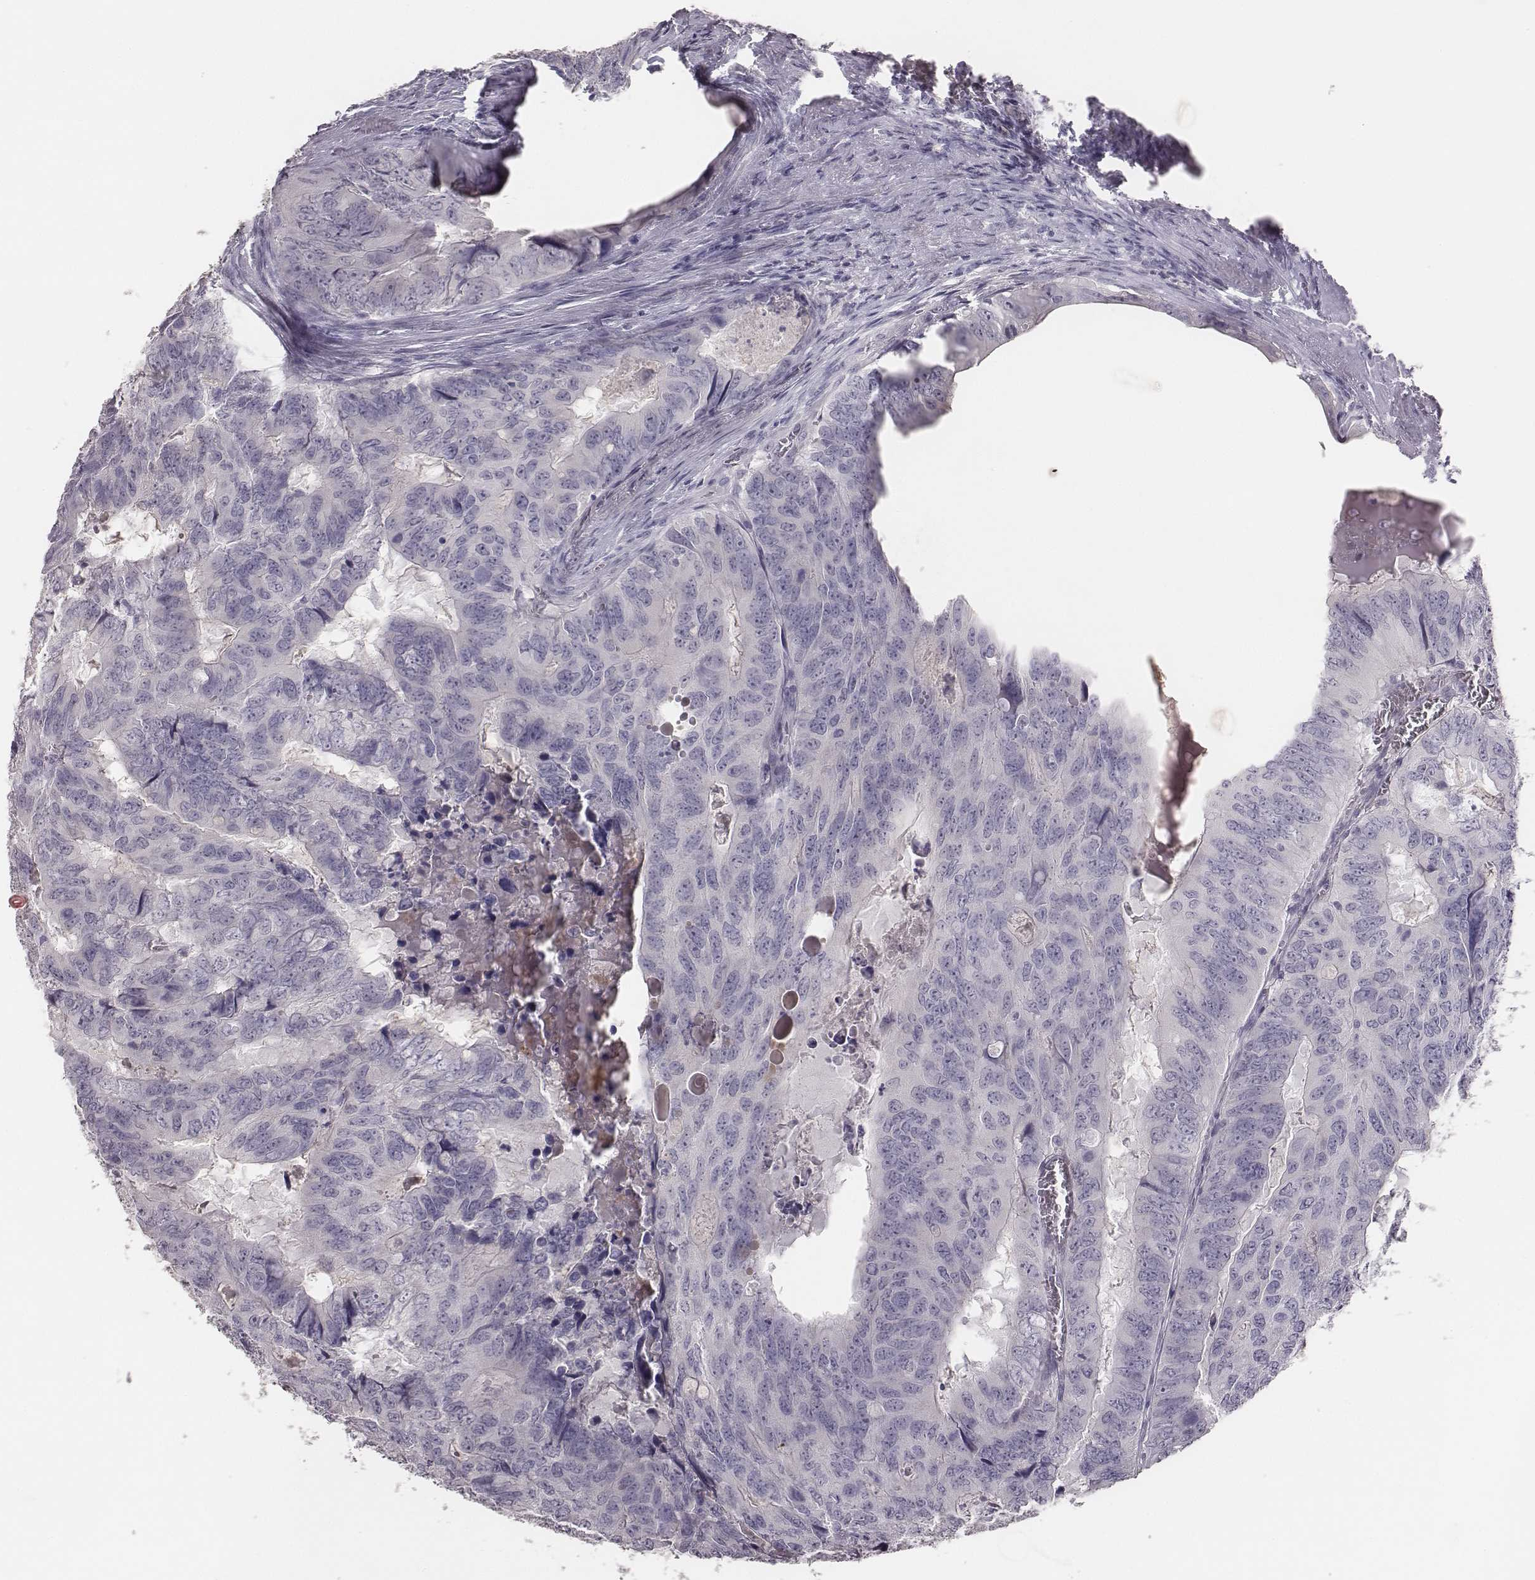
{"staining": {"intensity": "negative", "quantity": "none", "location": "none"}, "tissue": "colorectal cancer", "cell_type": "Tumor cells", "image_type": "cancer", "snomed": [{"axis": "morphology", "description": "Adenocarcinoma, NOS"}, {"axis": "topography", "description": "Colon"}], "caption": "Human adenocarcinoma (colorectal) stained for a protein using IHC shows no staining in tumor cells.", "gene": "MYH6", "patient": {"sex": "male", "age": 79}}